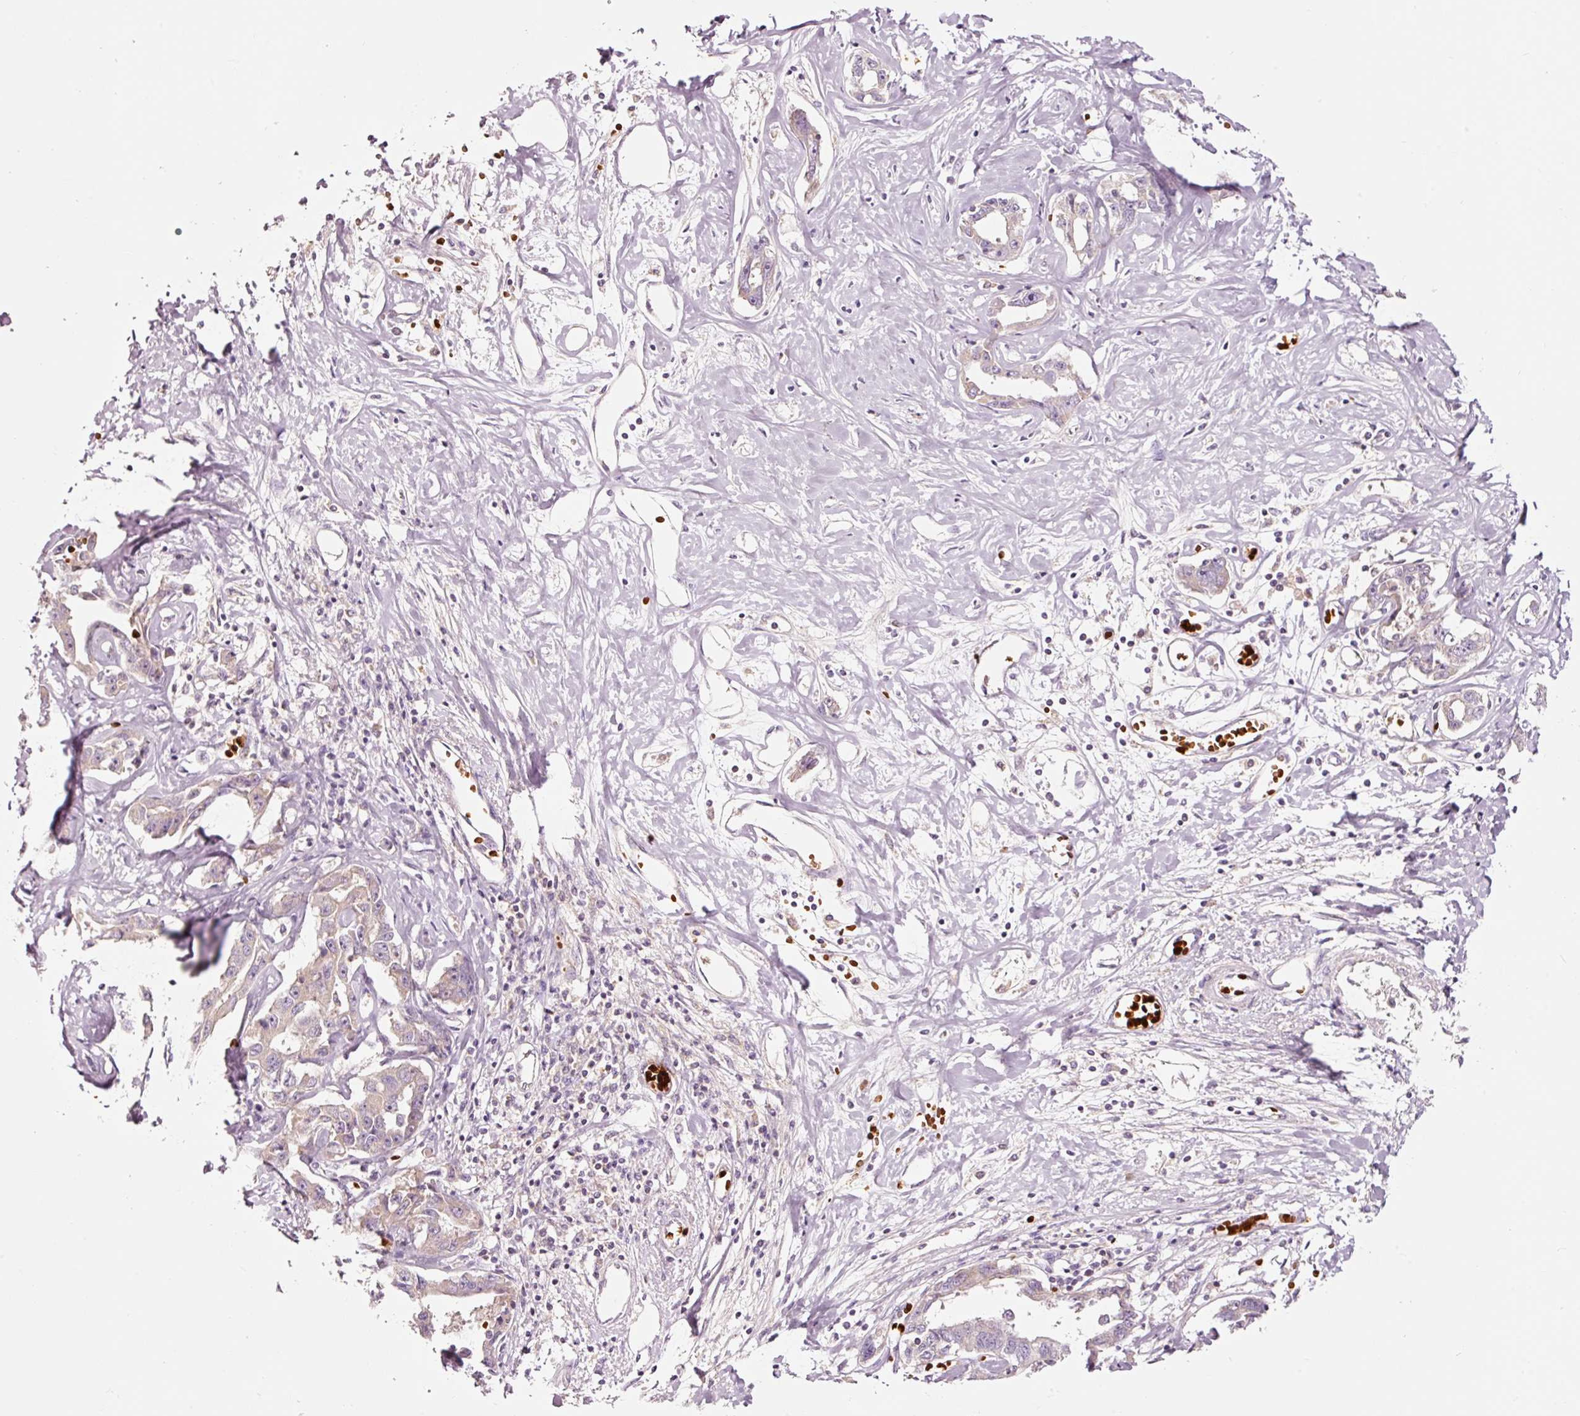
{"staining": {"intensity": "weak", "quantity": ">75%", "location": "cytoplasmic/membranous"}, "tissue": "liver cancer", "cell_type": "Tumor cells", "image_type": "cancer", "snomed": [{"axis": "morphology", "description": "Cholangiocarcinoma"}, {"axis": "topography", "description": "Liver"}], "caption": "Liver cancer was stained to show a protein in brown. There is low levels of weak cytoplasmic/membranous expression in approximately >75% of tumor cells.", "gene": "LDHAL6B", "patient": {"sex": "male", "age": 59}}